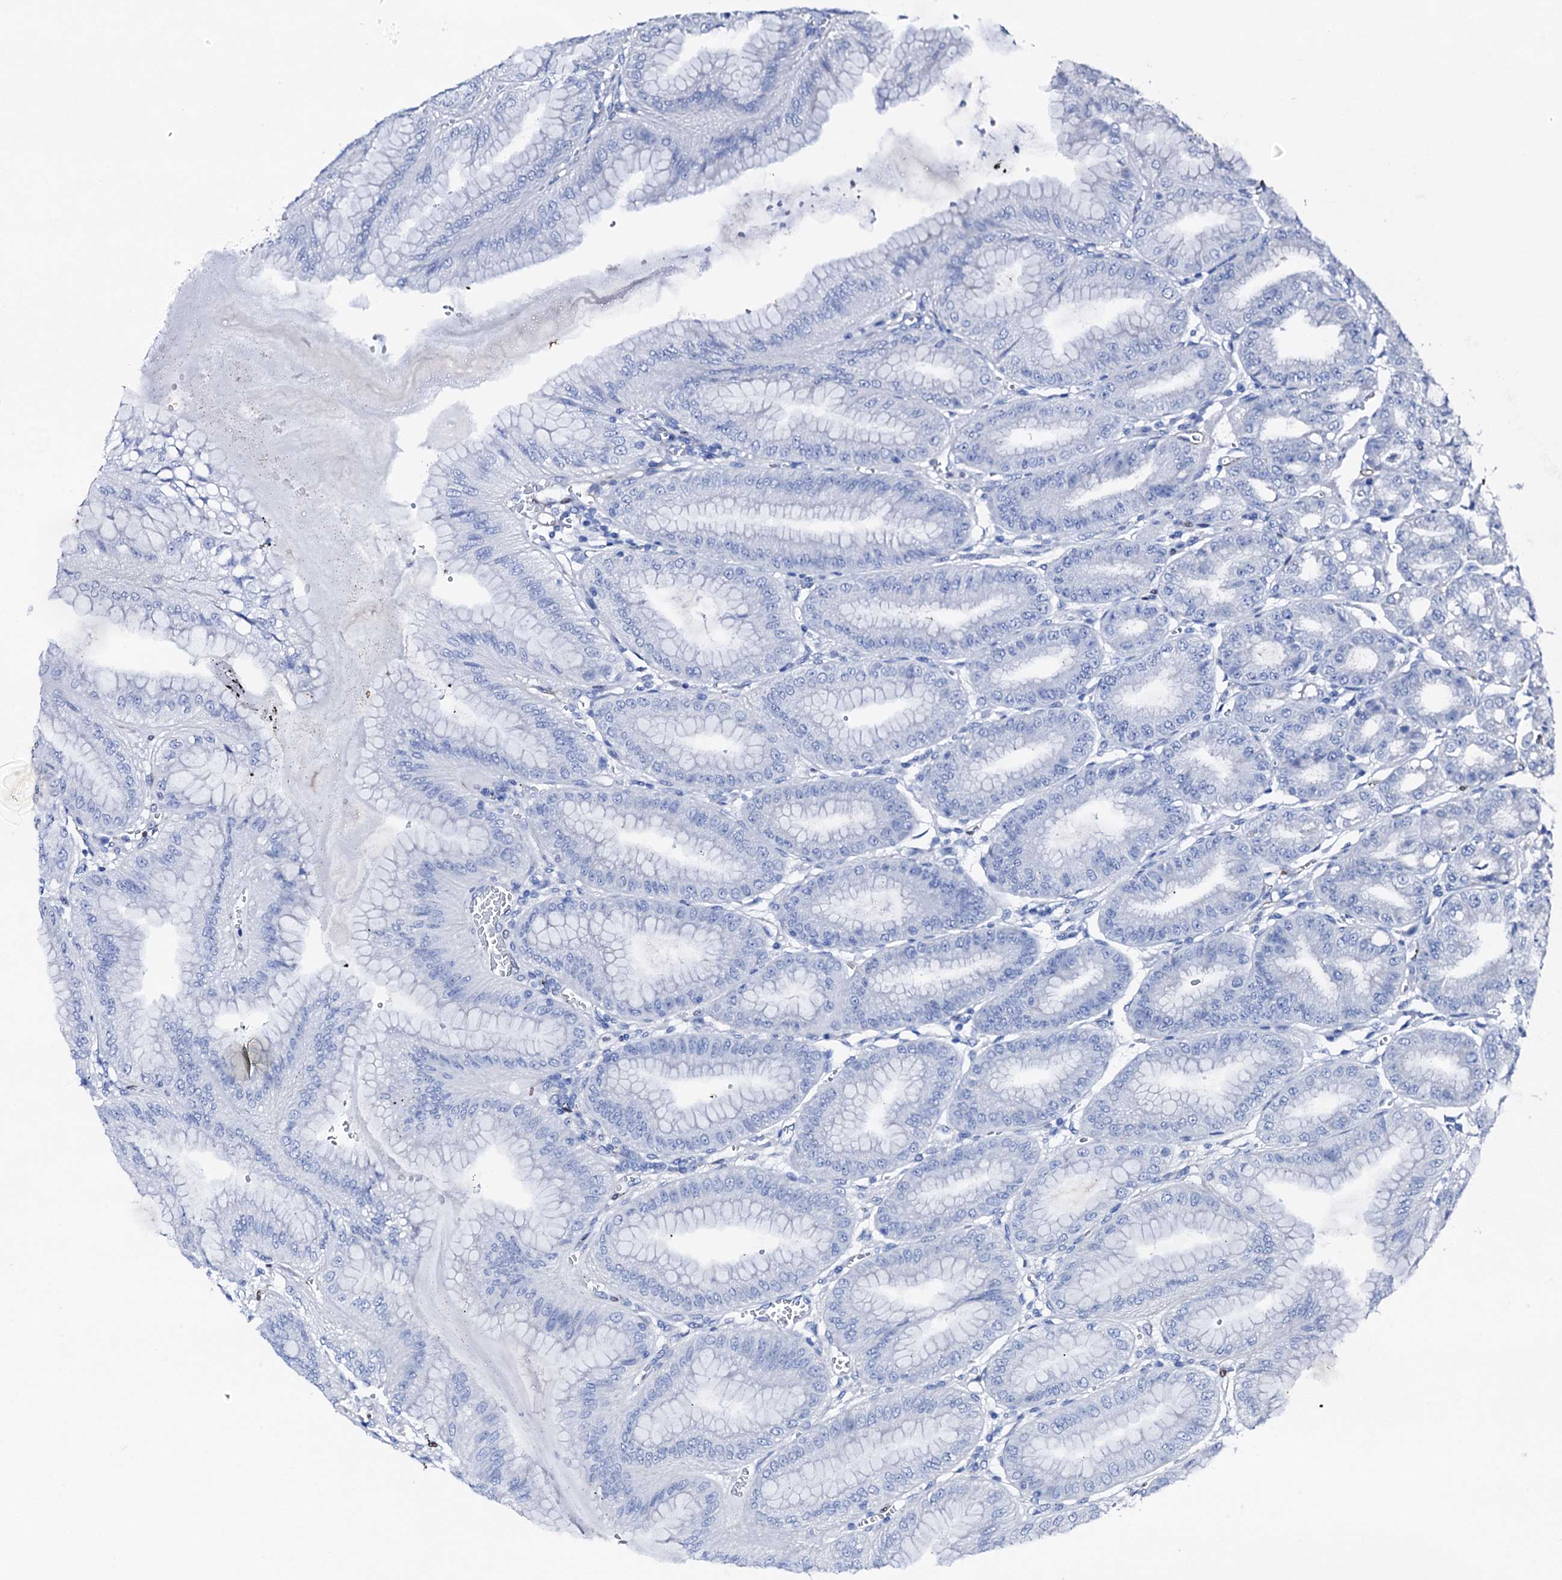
{"staining": {"intensity": "negative", "quantity": "none", "location": "none"}, "tissue": "stomach", "cell_type": "Glandular cells", "image_type": "normal", "snomed": [{"axis": "morphology", "description": "Normal tissue, NOS"}, {"axis": "topography", "description": "Stomach, lower"}], "caption": "DAB (3,3'-diaminobenzidine) immunohistochemical staining of unremarkable human stomach reveals no significant staining in glandular cells. (DAB (3,3'-diaminobenzidine) immunohistochemistry (IHC) visualized using brightfield microscopy, high magnification).", "gene": "NRIP2", "patient": {"sex": "male", "age": 71}}